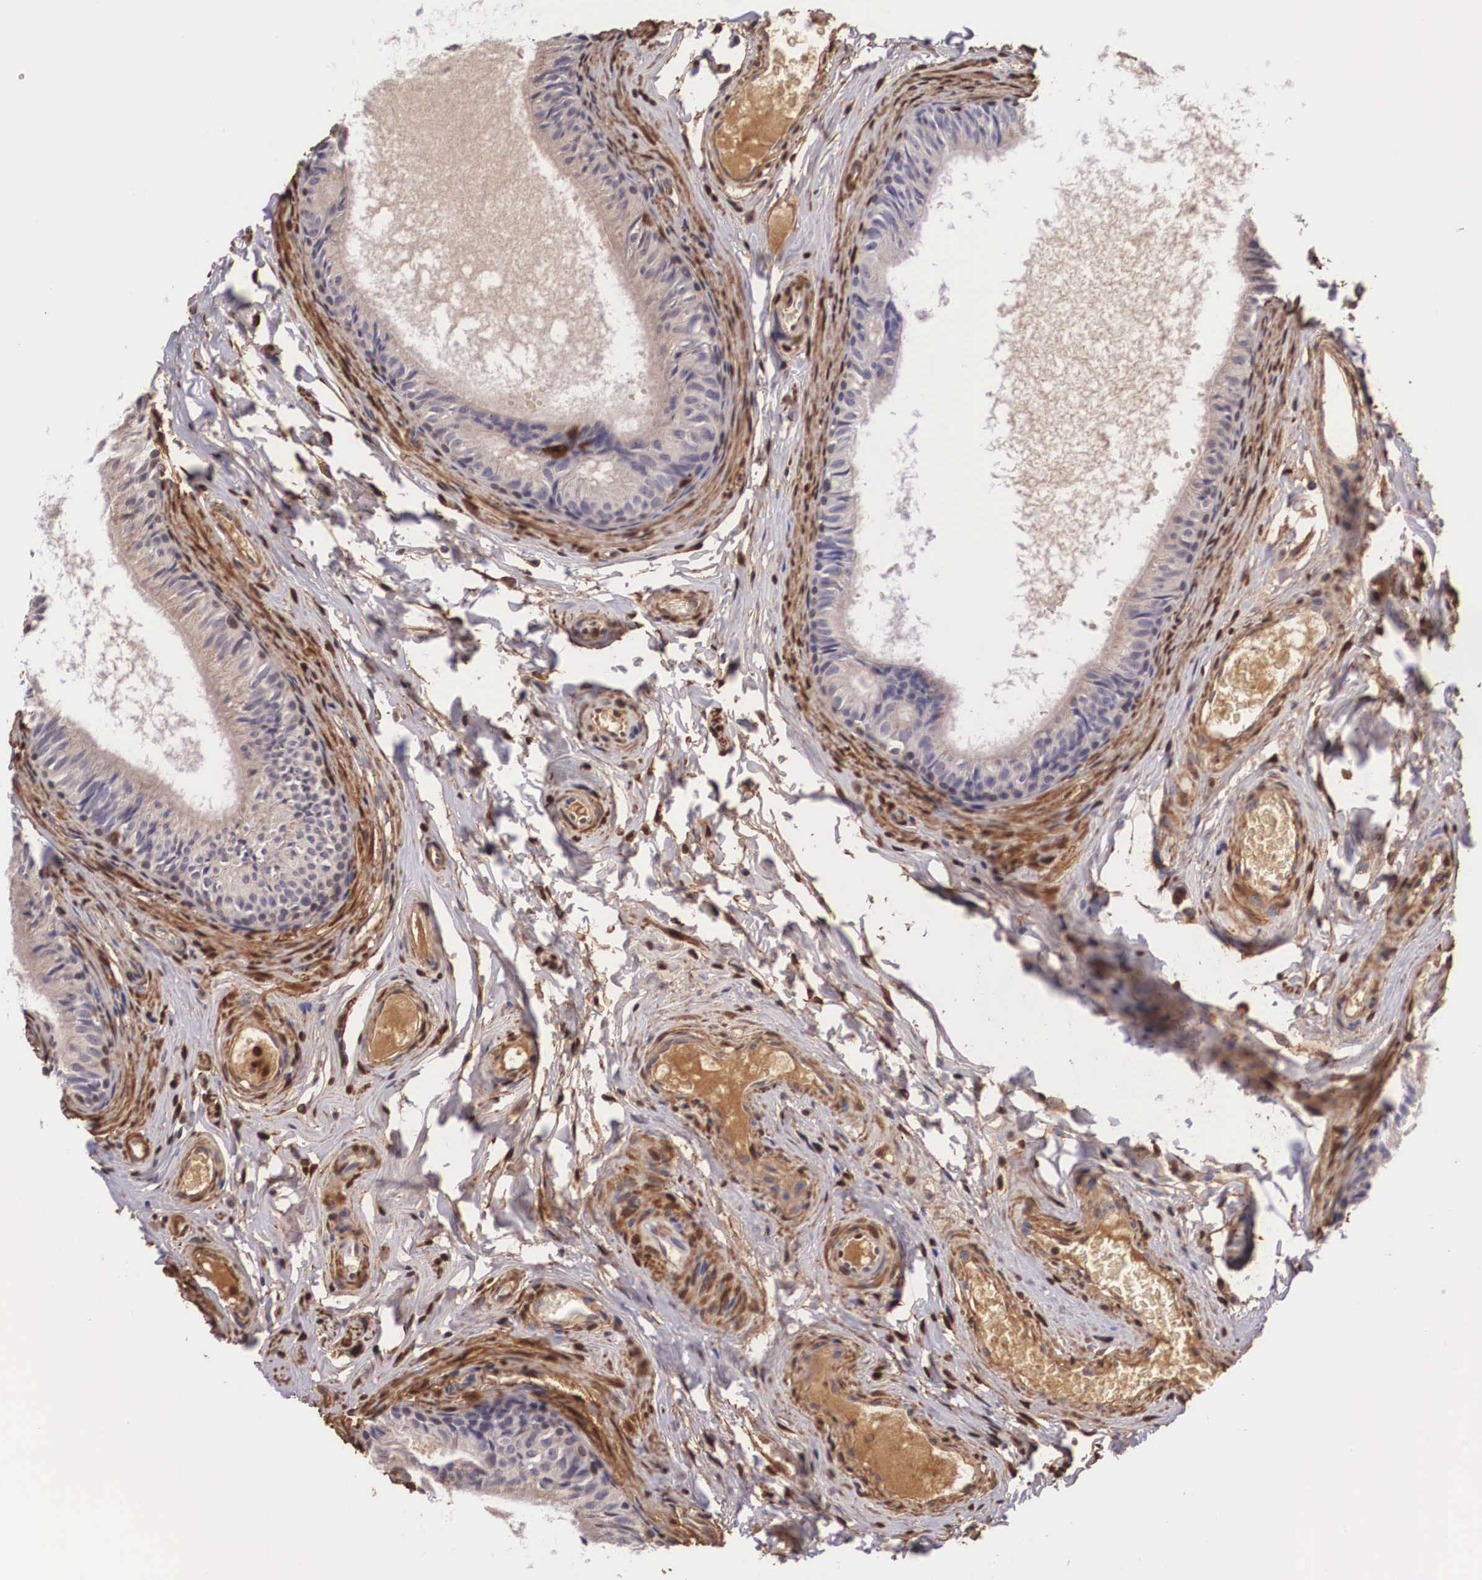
{"staining": {"intensity": "negative", "quantity": "none", "location": "none"}, "tissue": "epididymis", "cell_type": "Glandular cells", "image_type": "normal", "snomed": [{"axis": "morphology", "description": "Normal tissue, NOS"}, {"axis": "topography", "description": "Epididymis"}], "caption": "This is an immunohistochemistry photomicrograph of normal epididymis. There is no staining in glandular cells.", "gene": "LGALS1", "patient": {"sex": "male", "age": 23}}